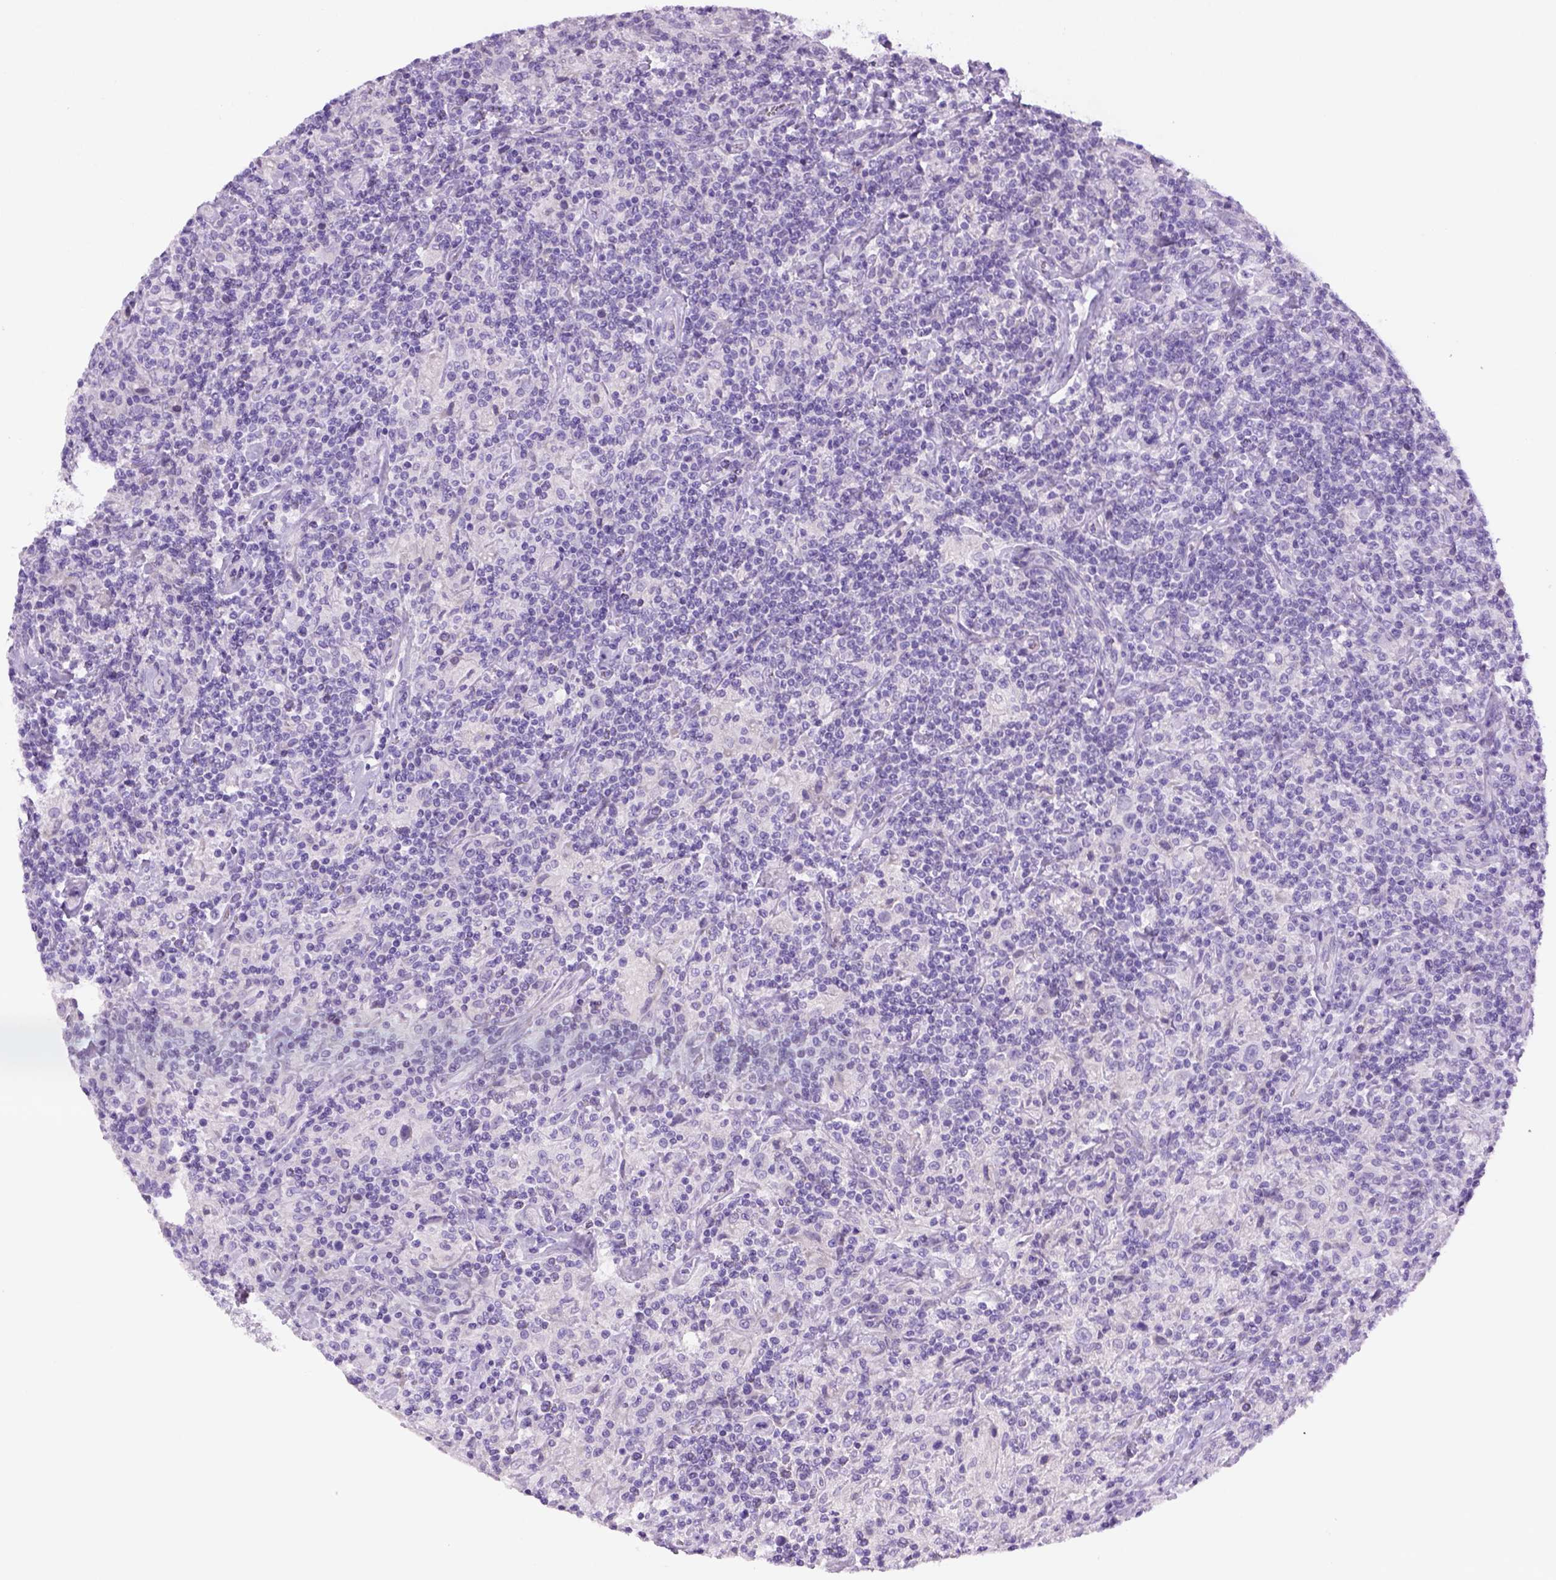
{"staining": {"intensity": "negative", "quantity": "none", "location": "none"}, "tissue": "lymphoma", "cell_type": "Tumor cells", "image_type": "cancer", "snomed": [{"axis": "morphology", "description": "Hodgkin's disease, NOS"}, {"axis": "topography", "description": "Lymph node"}], "caption": "Tumor cells are negative for brown protein staining in Hodgkin's disease.", "gene": "DNAH11", "patient": {"sex": "male", "age": 70}}